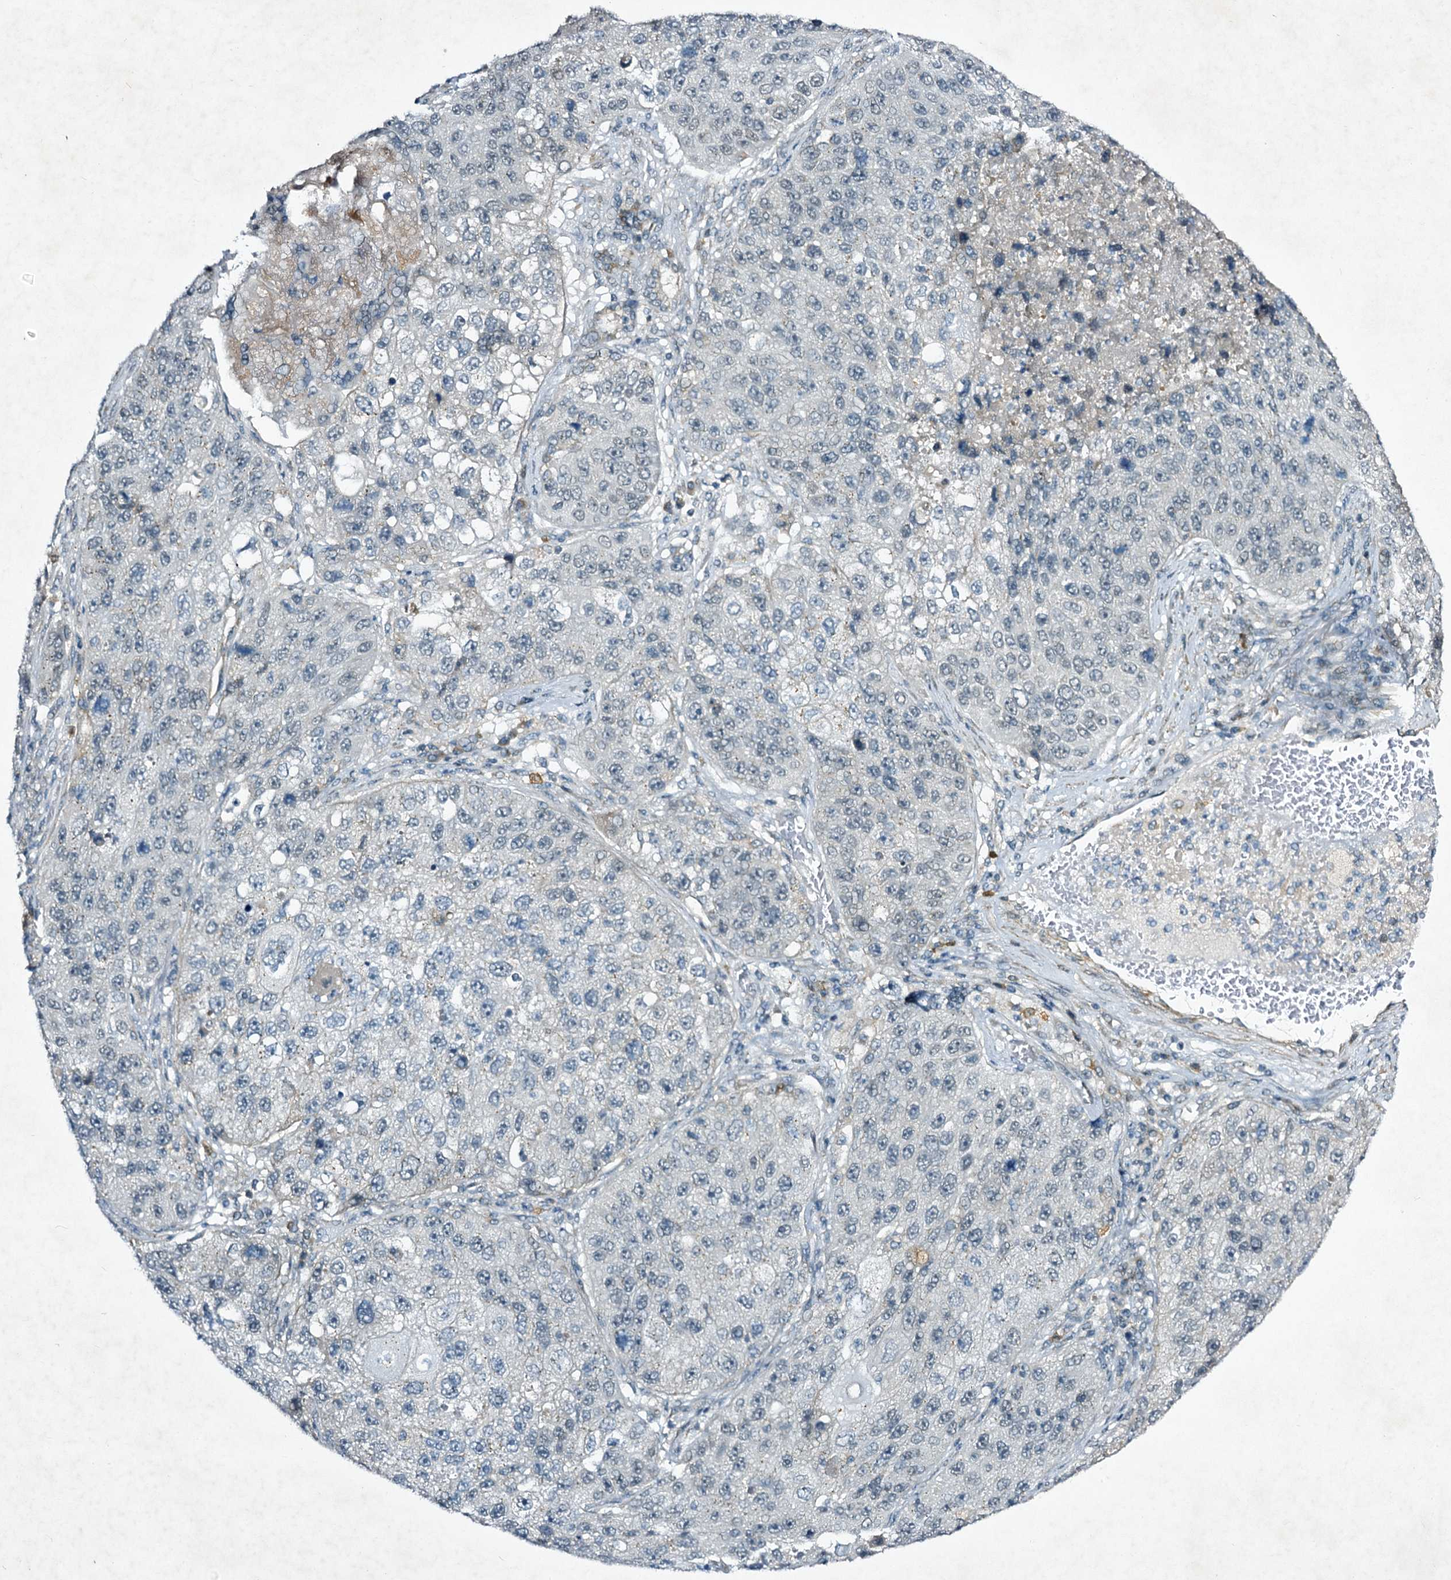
{"staining": {"intensity": "negative", "quantity": "none", "location": "none"}, "tissue": "lung cancer", "cell_type": "Tumor cells", "image_type": "cancer", "snomed": [{"axis": "morphology", "description": "Squamous cell carcinoma, NOS"}, {"axis": "topography", "description": "Lung"}], "caption": "This is an IHC photomicrograph of human lung cancer. There is no staining in tumor cells.", "gene": "STAP1", "patient": {"sex": "male", "age": 61}}